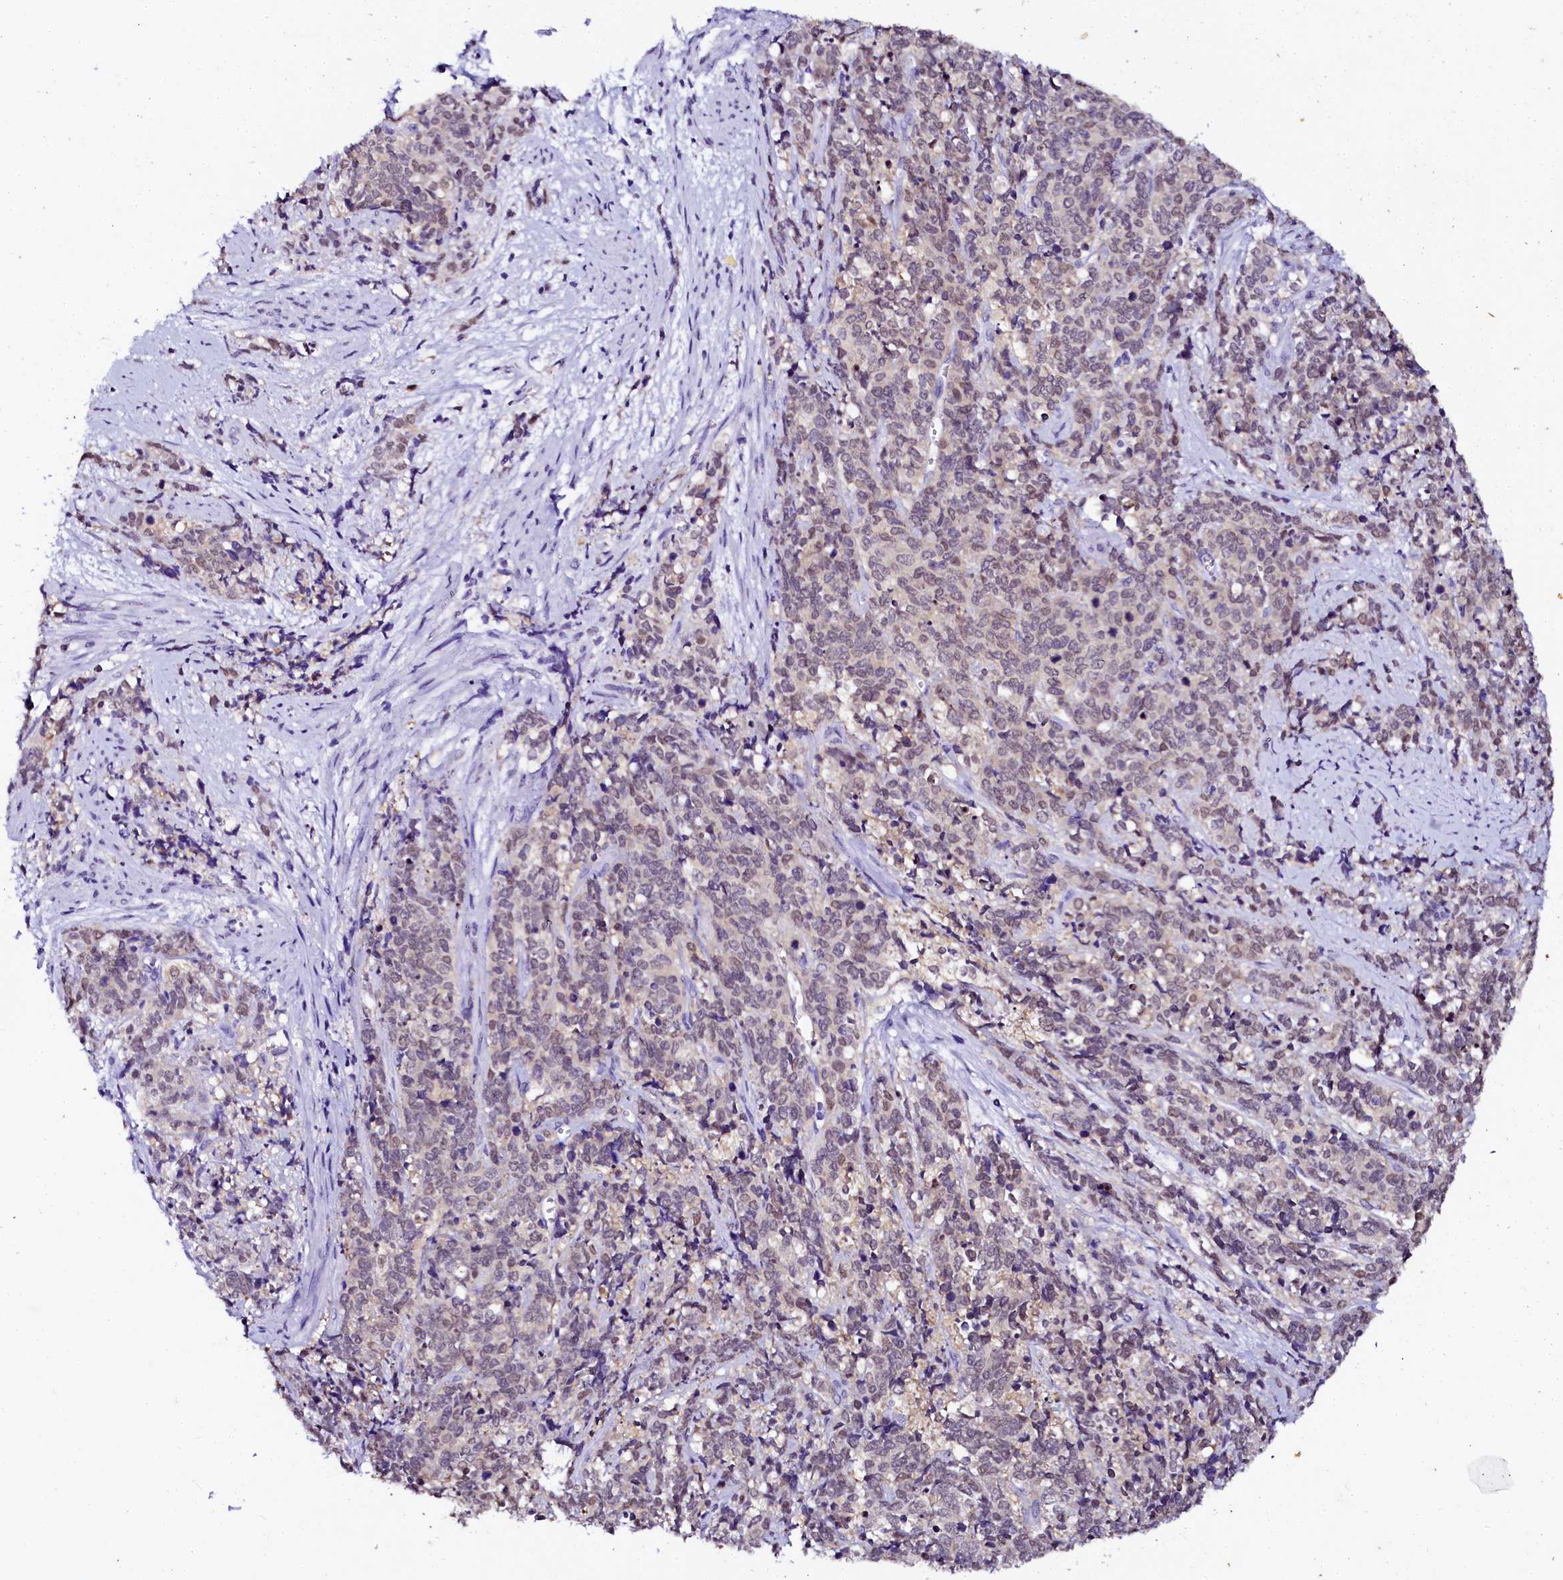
{"staining": {"intensity": "weak", "quantity": ">75%", "location": "nuclear"}, "tissue": "cervical cancer", "cell_type": "Tumor cells", "image_type": "cancer", "snomed": [{"axis": "morphology", "description": "Squamous cell carcinoma, NOS"}, {"axis": "topography", "description": "Cervix"}], "caption": "Cervical cancer (squamous cell carcinoma) stained for a protein (brown) shows weak nuclear positive staining in approximately >75% of tumor cells.", "gene": "SORD", "patient": {"sex": "female", "age": 60}}